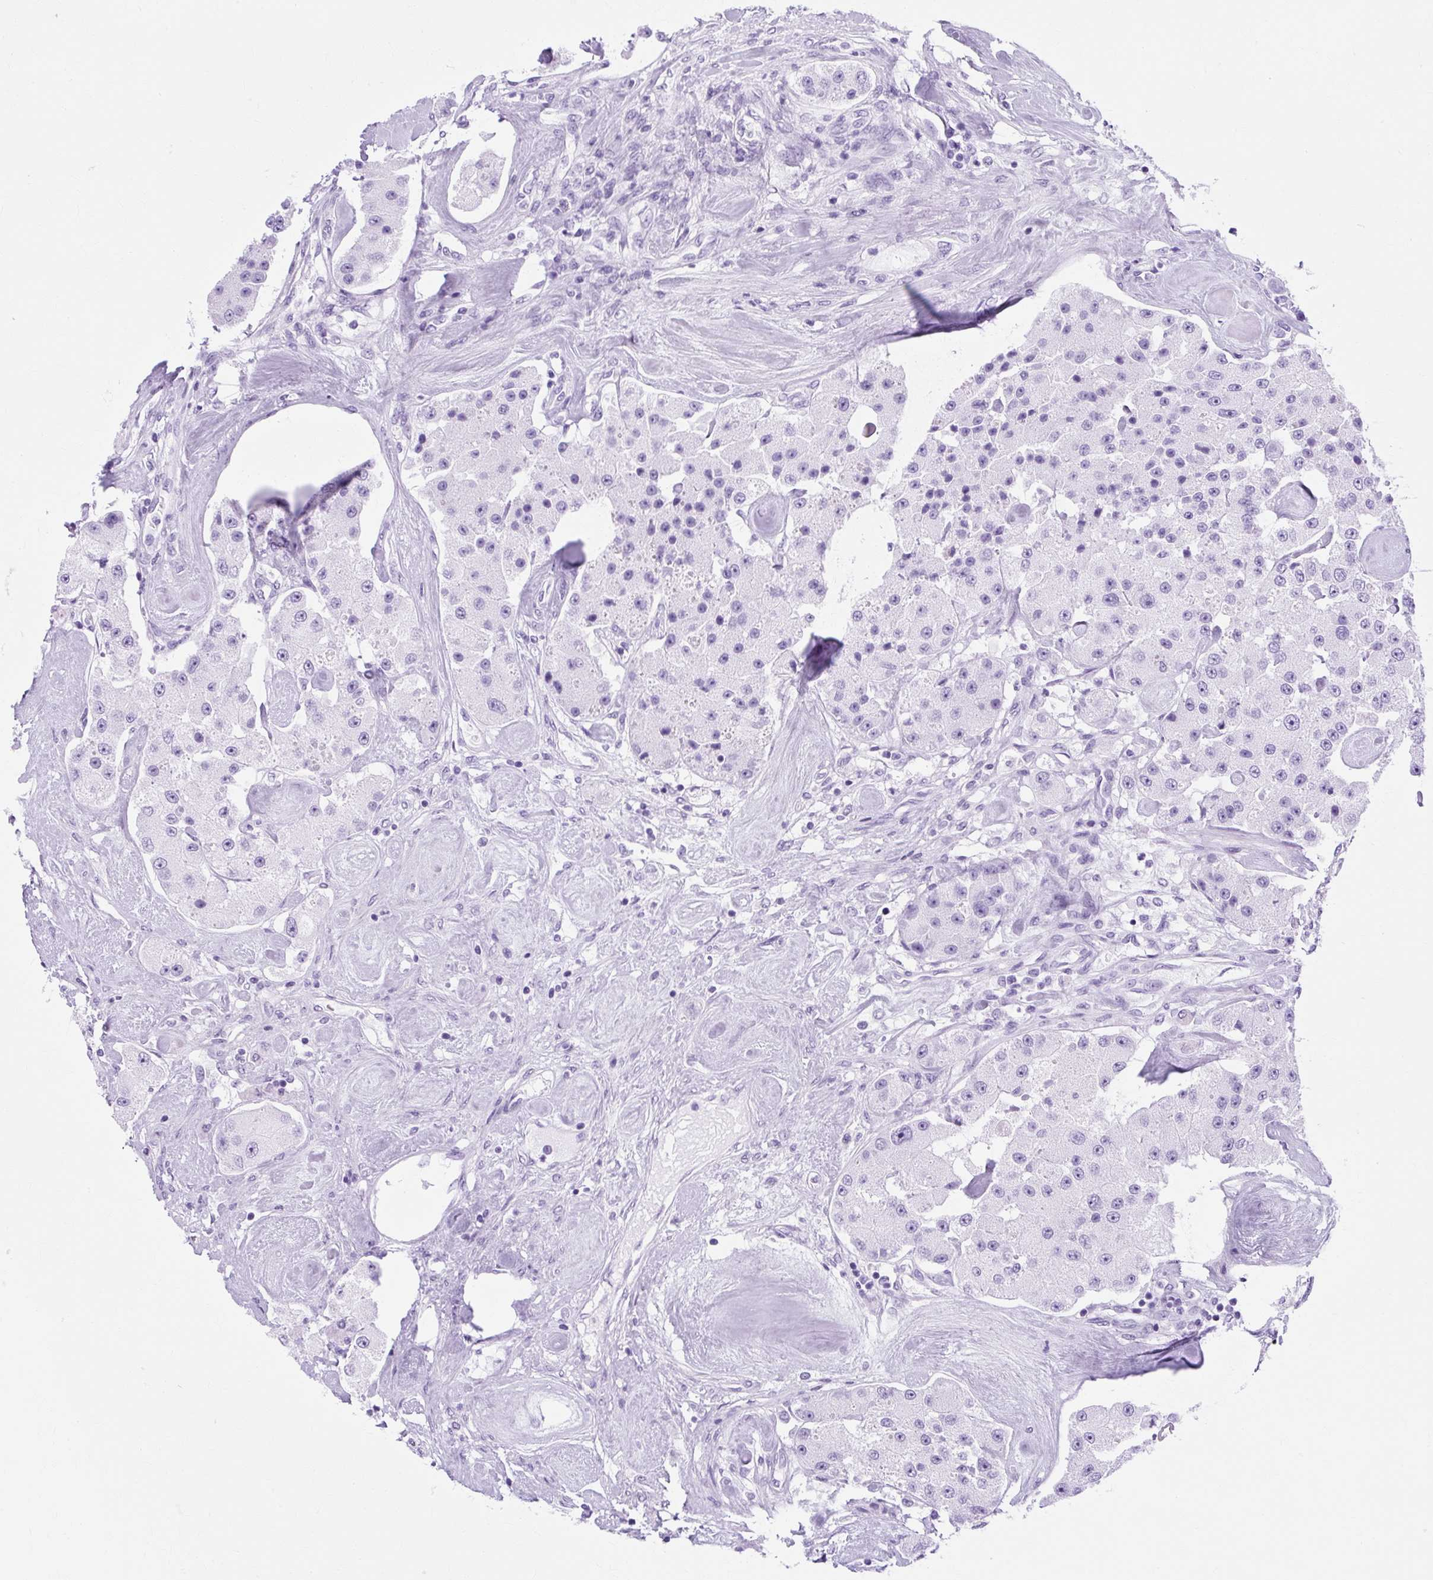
{"staining": {"intensity": "negative", "quantity": "none", "location": "none"}, "tissue": "carcinoid", "cell_type": "Tumor cells", "image_type": "cancer", "snomed": [{"axis": "morphology", "description": "Carcinoid, malignant, NOS"}, {"axis": "topography", "description": "Pancreas"}], "caption": "The histopathology image reveals no staining of tumor cells in malignant carcinoid.", "gene": "TMEM89", "patient": {"sex": "male", "age": 41}}